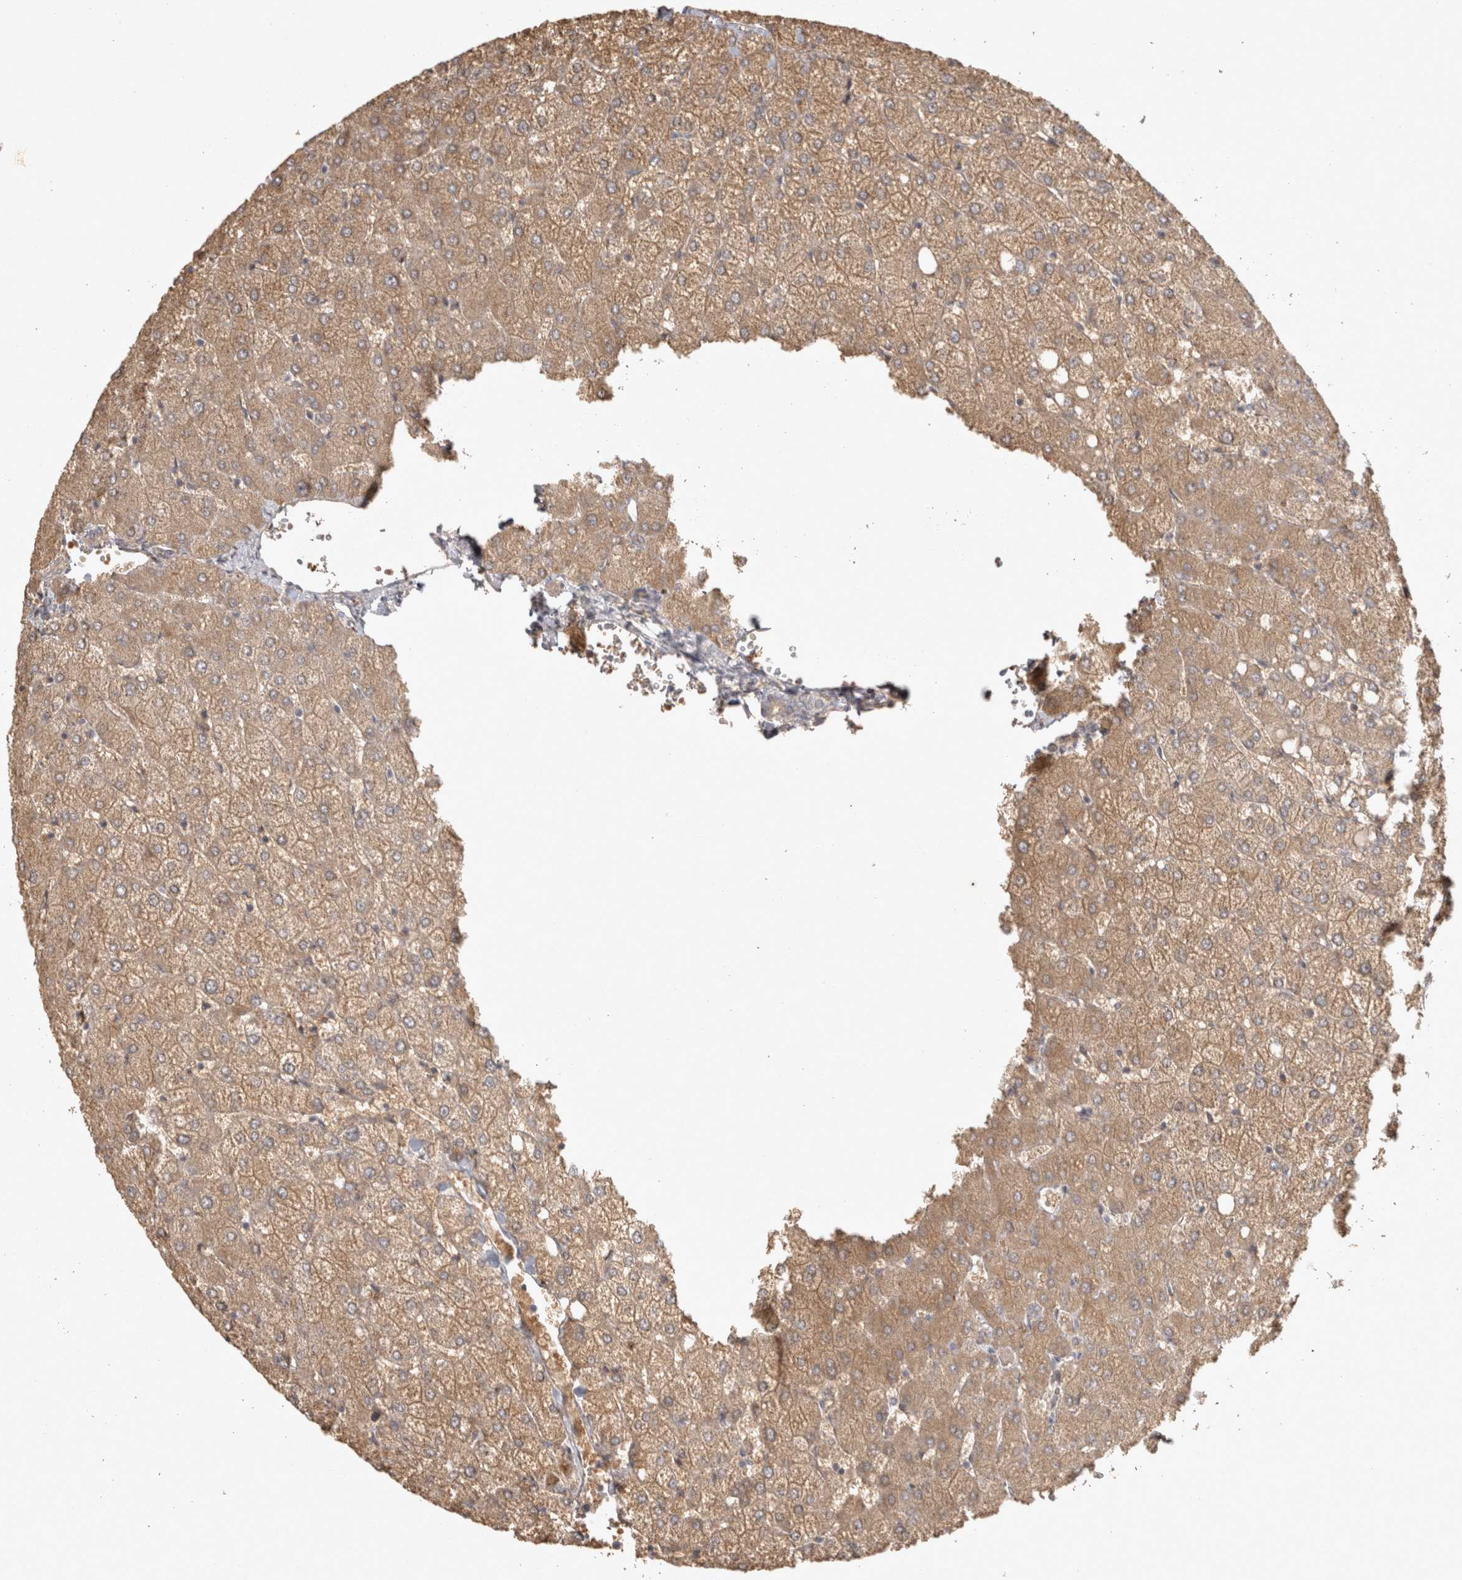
{"staining": {"intensity": "weak", "quantity": ">75%", "location": "cytoplasmic/membranous"}, "tissue": "liver", "cell_type": "Cholangiocytes", "image_type": "normal", "snomed": [{"axis": "morphology", "description": "Normal tissue, NOS"}, {"axis": "topography", "description": "Liver"}], "caption": "About >75% of cholangiocytes in benign human liver reveal weak cytoplasmic/membranous protein expression as visualized by brown immunohistochemical staining.", "gene": "OSTN", "patient": {"sex": "female", "age": 54}}